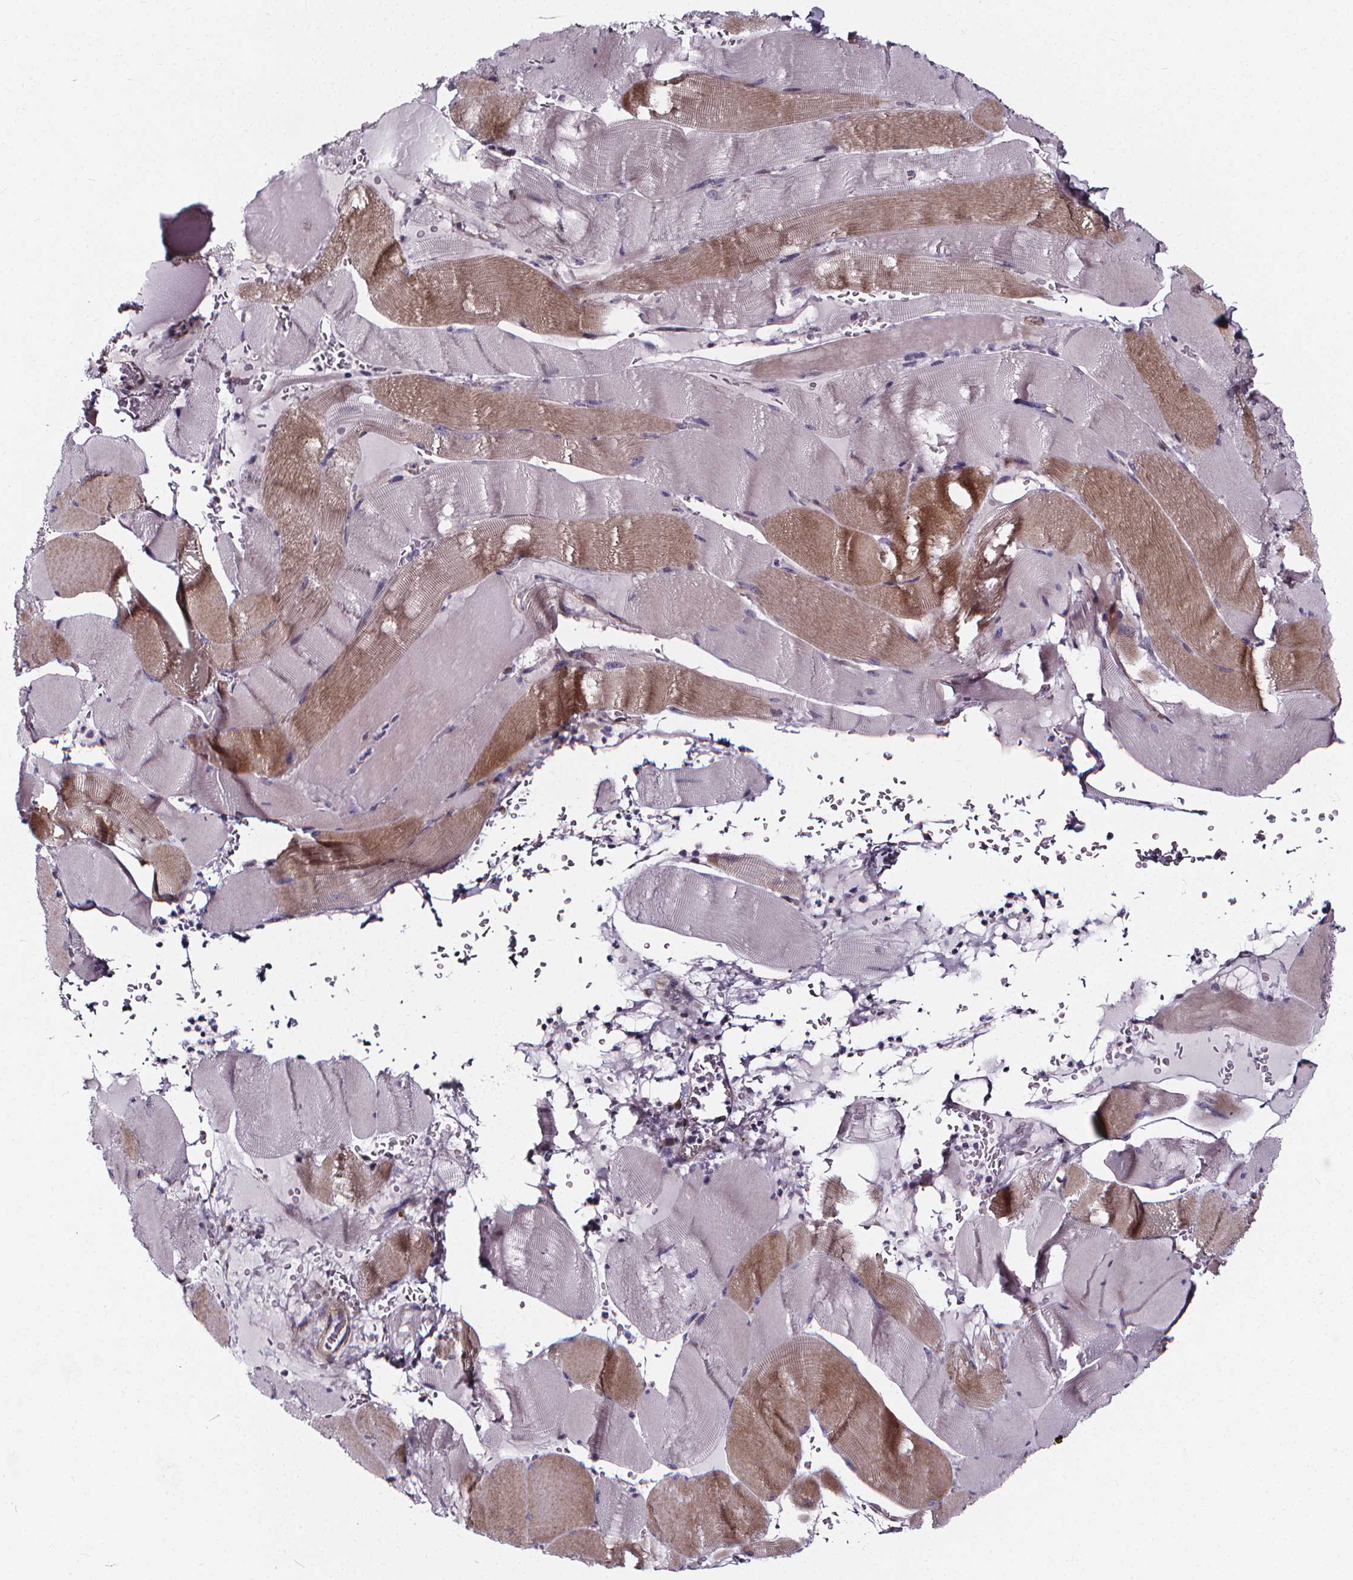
{"staining": {"intensity": "moderate", "quantity": "<25%", "location": "cytoplasmic/membranous"}, "tissue": "skeletal muscle", "cell_type": "Myocytes", "image_type": "normal", "snomed": [{"axis": "morphology", "description": "Normal tissue, NOS"}, {"axis": "topography", "description": "Skeletal muscle"}], "caption": "Benign skeletal muscle reveals moderate cytoplasmic/membranous positivity in approximately <25% of myocytes.", "gene": "AEBP1", "patient": {"sex": "male", "age": 56}}